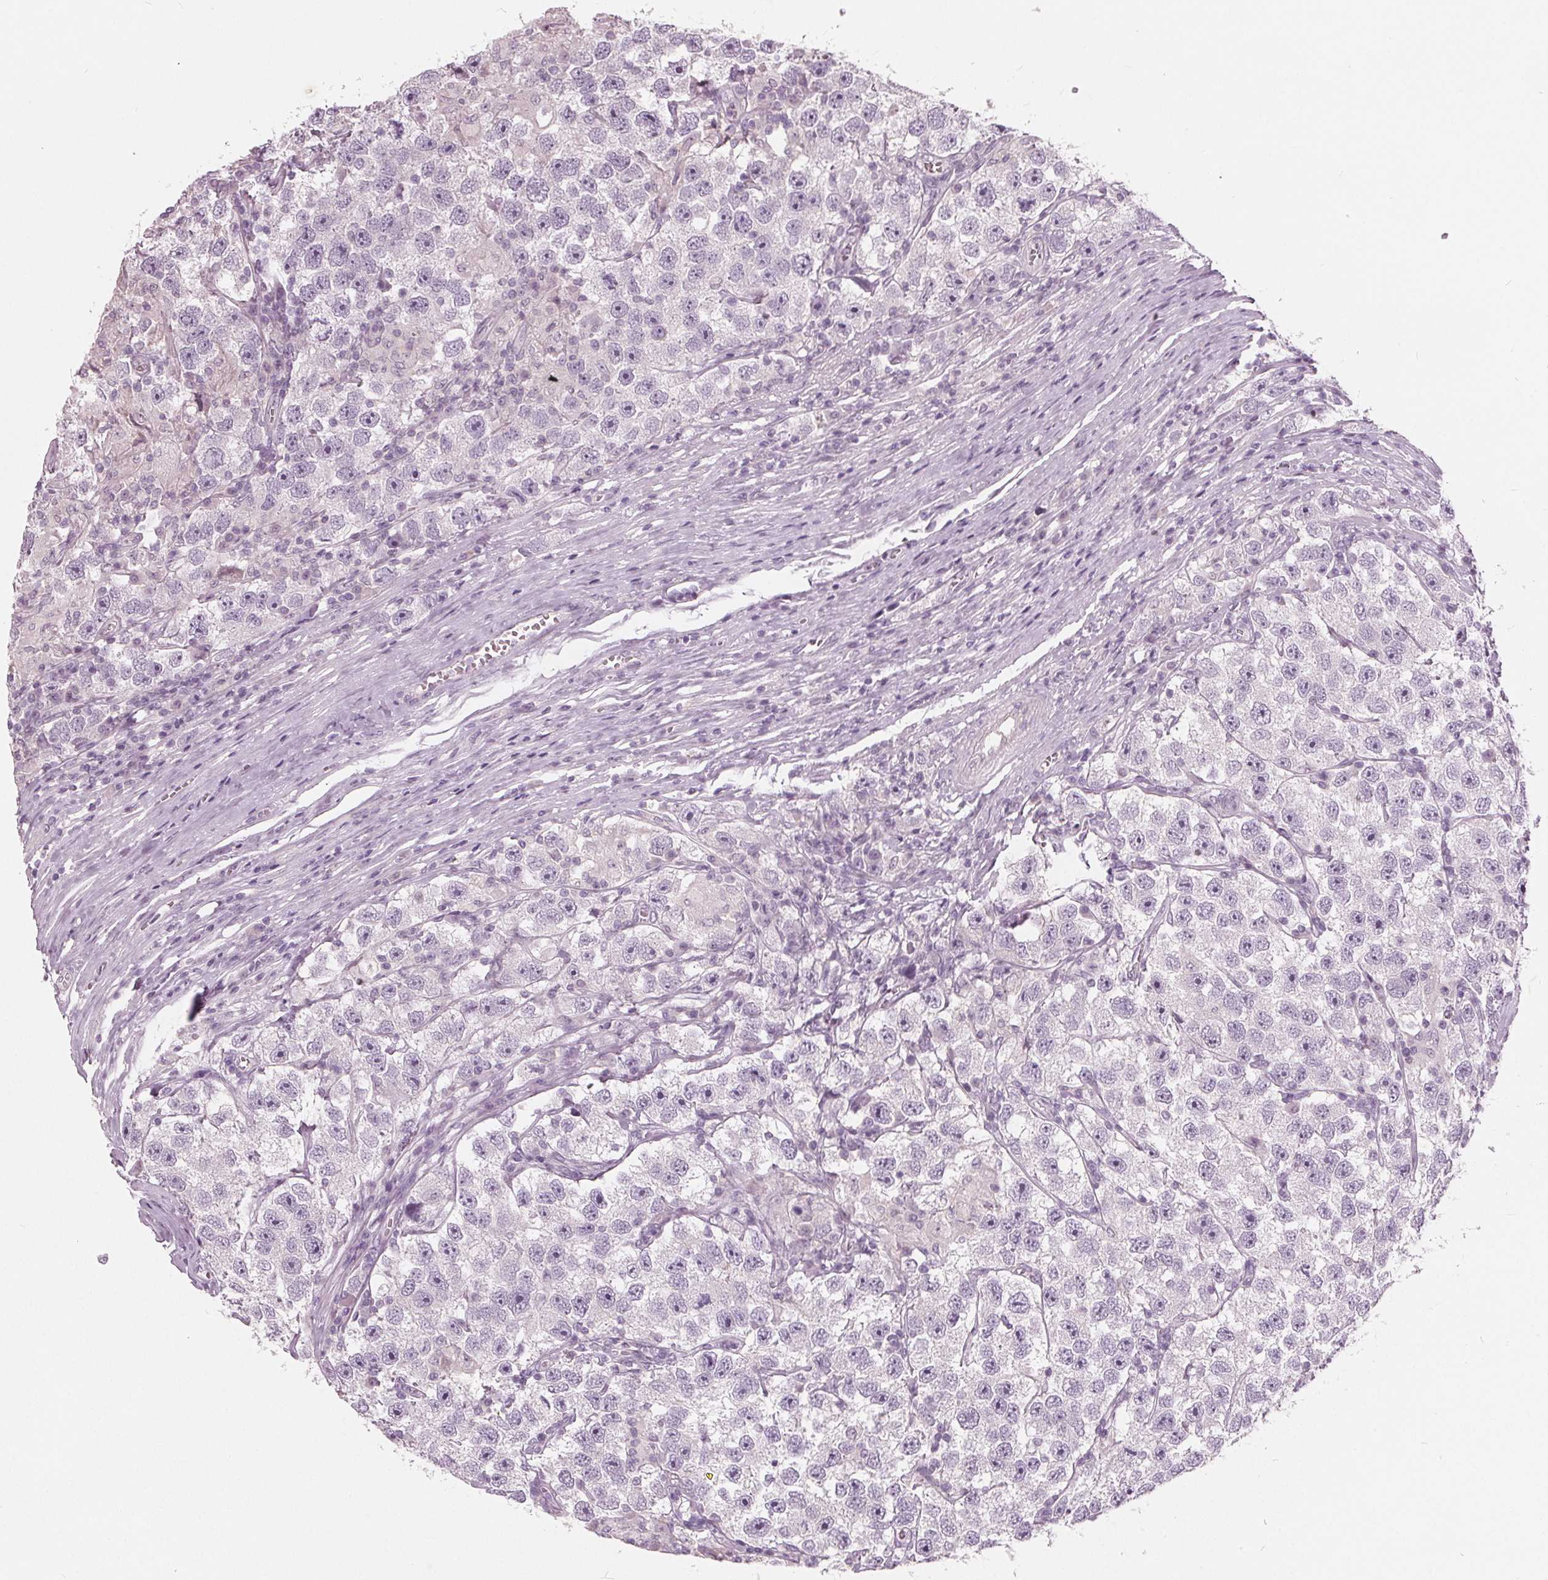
{"staining": {"intensity": "negative", "quantity": "none", "location": "none"}, "tissue": "testis cancer", "cell_type": "Tumor cells", "image_type": "cancer", "snomed": [{"axis": "morphology", "description": "Seminoma, NOS"}, {"axis": "topography", "description": "Testis"}], "caption": "Immunohistochemistry histopathology image of neoplastic tissue: testis seminoma stained with DAB (3,3'-diaminobenzidine) reveals no significant protein staining in tumor cells. (DAB (3,3'-diaminobenzidine) immunohistochemistry visualized using brightfield microscopy, high magnification).", "gene": "TKFC", "patient": {"sex": "male", "age": 26}}